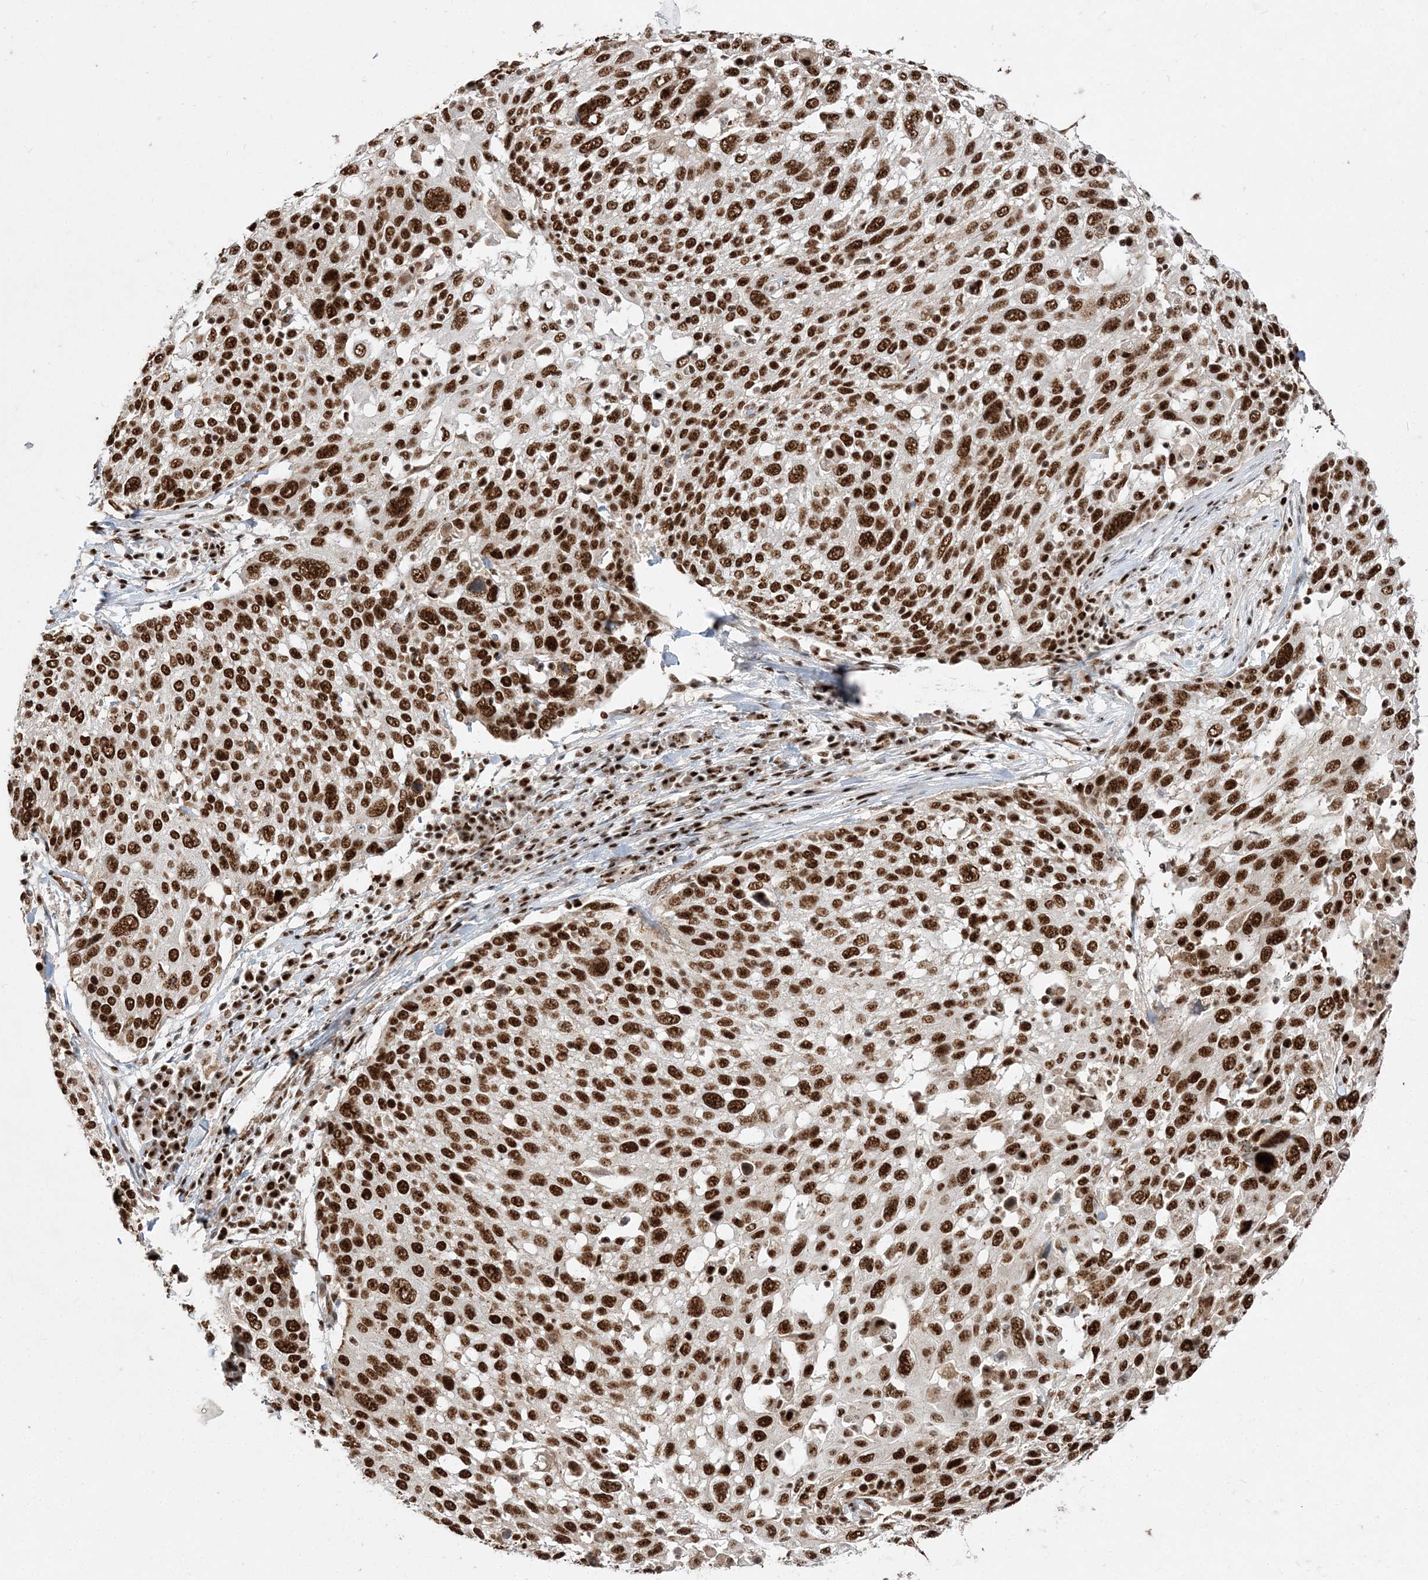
{"staining": {"intensity": "strong", "quantity": ">75%", "location": "nuclear"}, "tissue": "lung cancer", "cell_type": "Tumor cells", "image_type": "cancer", "snomed": [{"axis": "morphology", "description": "Squamous cell carcinoma, NOS"}, {"axis": "topography", "description": "Lung"}], "caption": "Strong nuclear positivity is identified in about >75% of tumor cells in squamous cell carcinoma (lung).", "gene": "RBM17", "patient": {"sex": "male", "age": 65}}